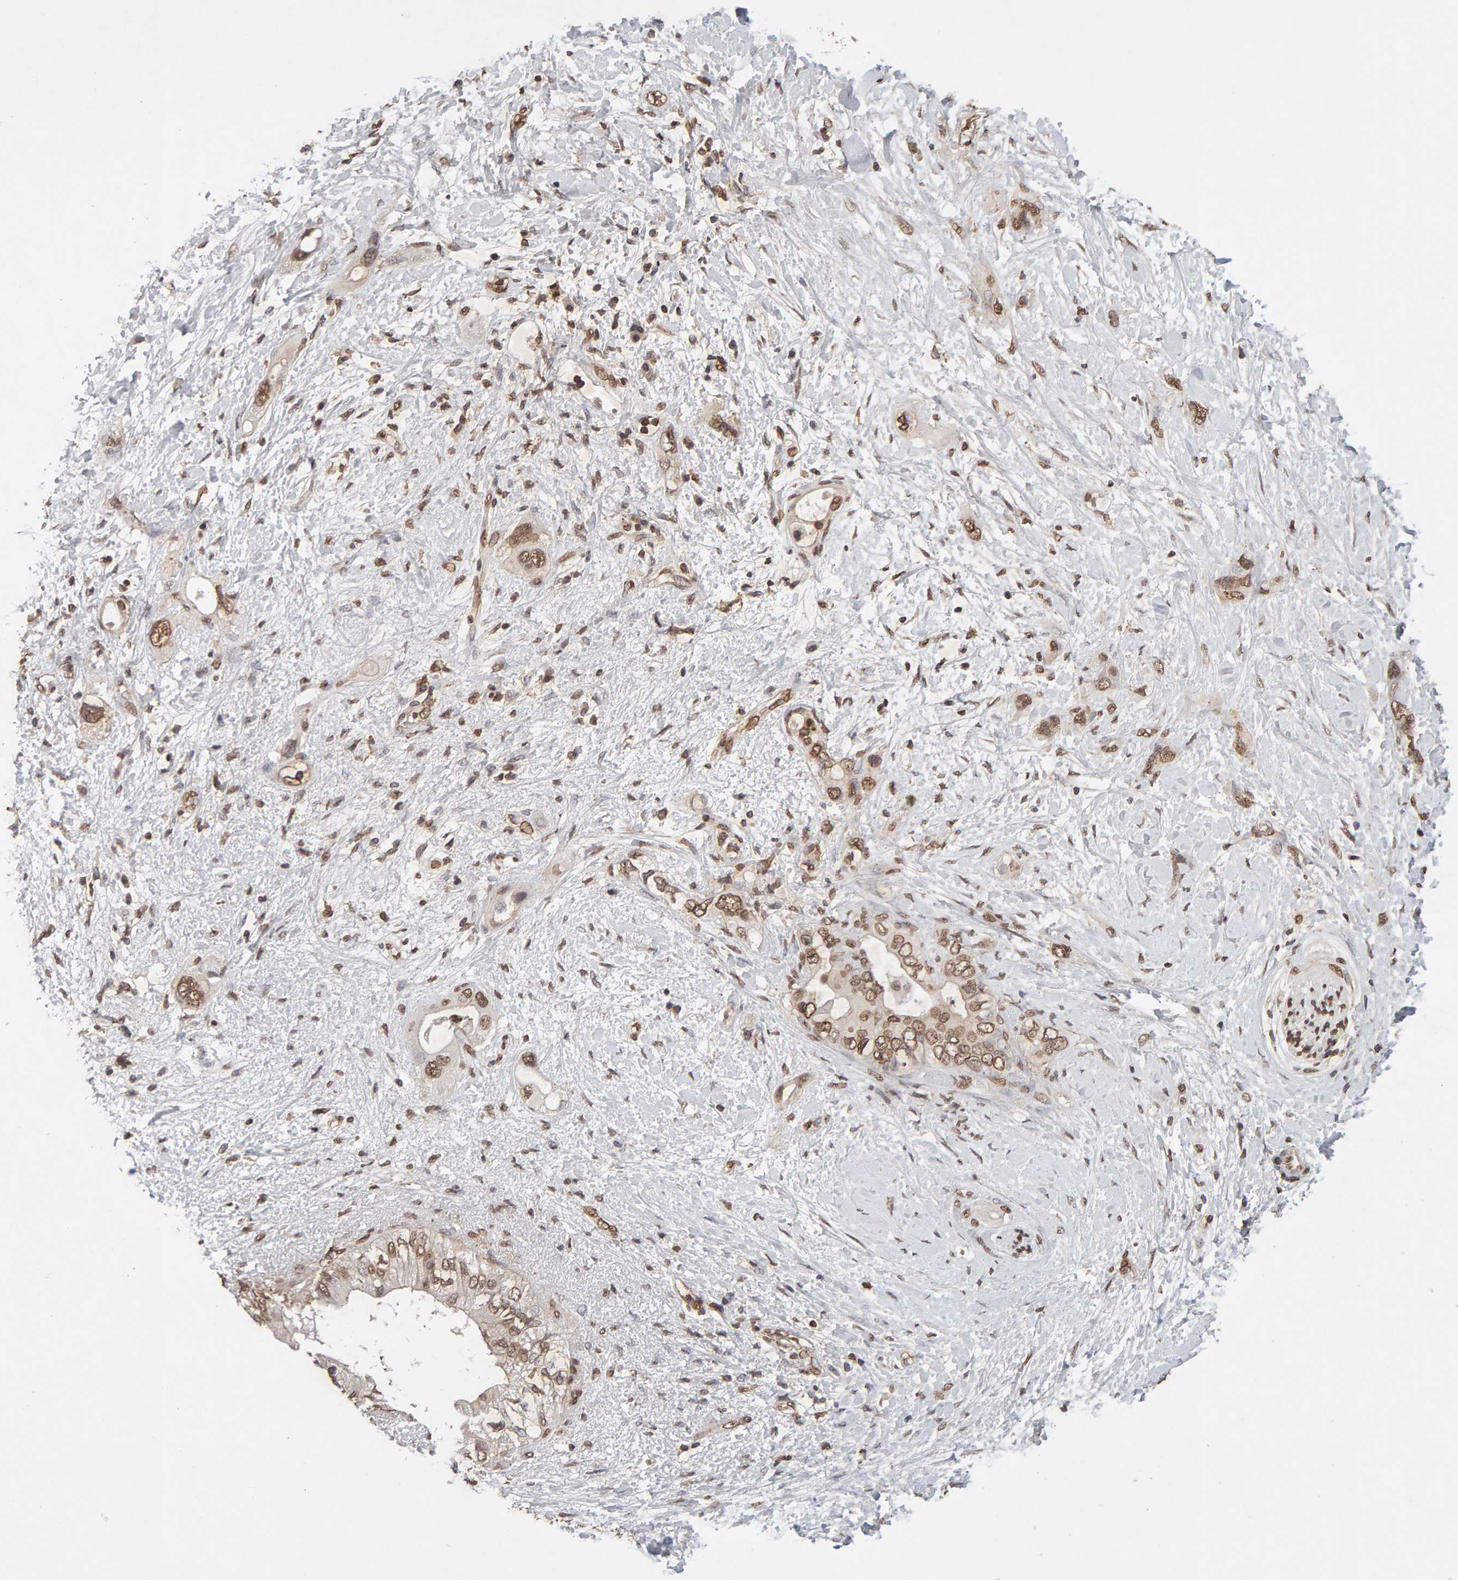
{"staining": {"intensity": "moderate", "quantity": ">75%", "location": "nuclear"}, "tissue": "pancreatic cancer", "cell_type": "Tumor cells", "image_type": "cancer", "snomed": [{"axis": "morphology", "description": "Adenocarcinoma, NOS"}, {"axis": "topography", "description": "Pancreas"}], "caption": "Immunohistochemistry image of neoplastic tissue: human adenocarcinoma (pancreatic) stained using IHC displays medium levels of moderate protein expression localized specifically in the nuclear of tumor cells, appearing as a nuclear brown color.", "gene": "DNAJB5", "patient": {"sex": "female", "age": 56}}